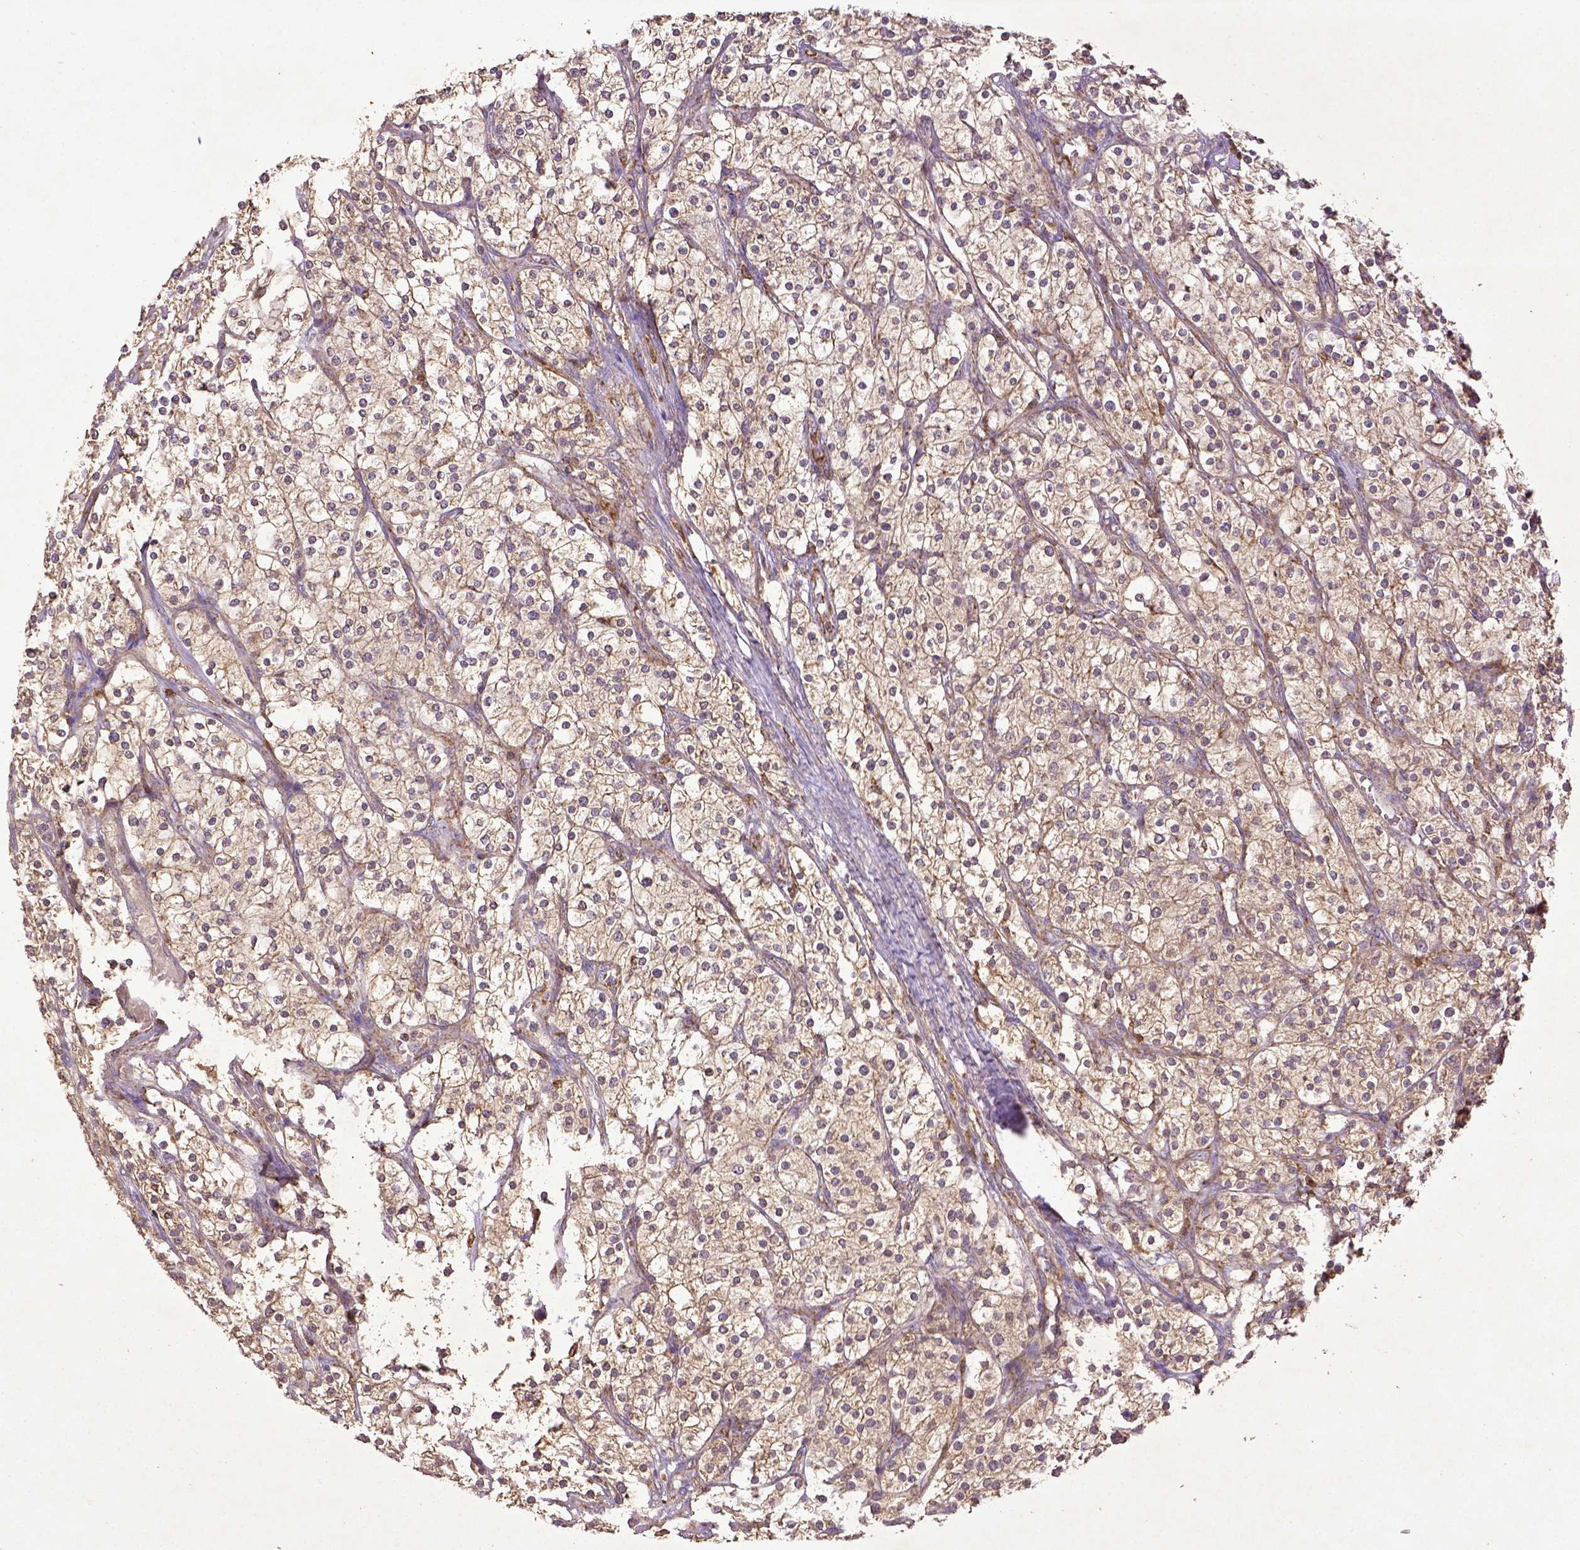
{"staining": {"intensity": "weak", "quantity": ">75%", "location": "cytoplasmic/membranous"}, "tissue": "renal cancer", "cell_type": "Tumor cells", "image_type": "cancer", "snomed": [{"axis": "morphology", "description": "Adenocarcinoma, NOS"}, {"axis": "topography", "description": "Kidney"}], "caption": "Immunohistochemistry (IHC) histopathology image of neoplastic tissue: renal cancer stained using immunohistochemistry demonstrates low levels of weak protein expression localized specifically in the cytoplasmic/membranous of tumor cells, appearing as a cytoplasmic/membranous brown color.", "gene": "MT-CO1", "patient": {"sex": "male", "age": 80}}